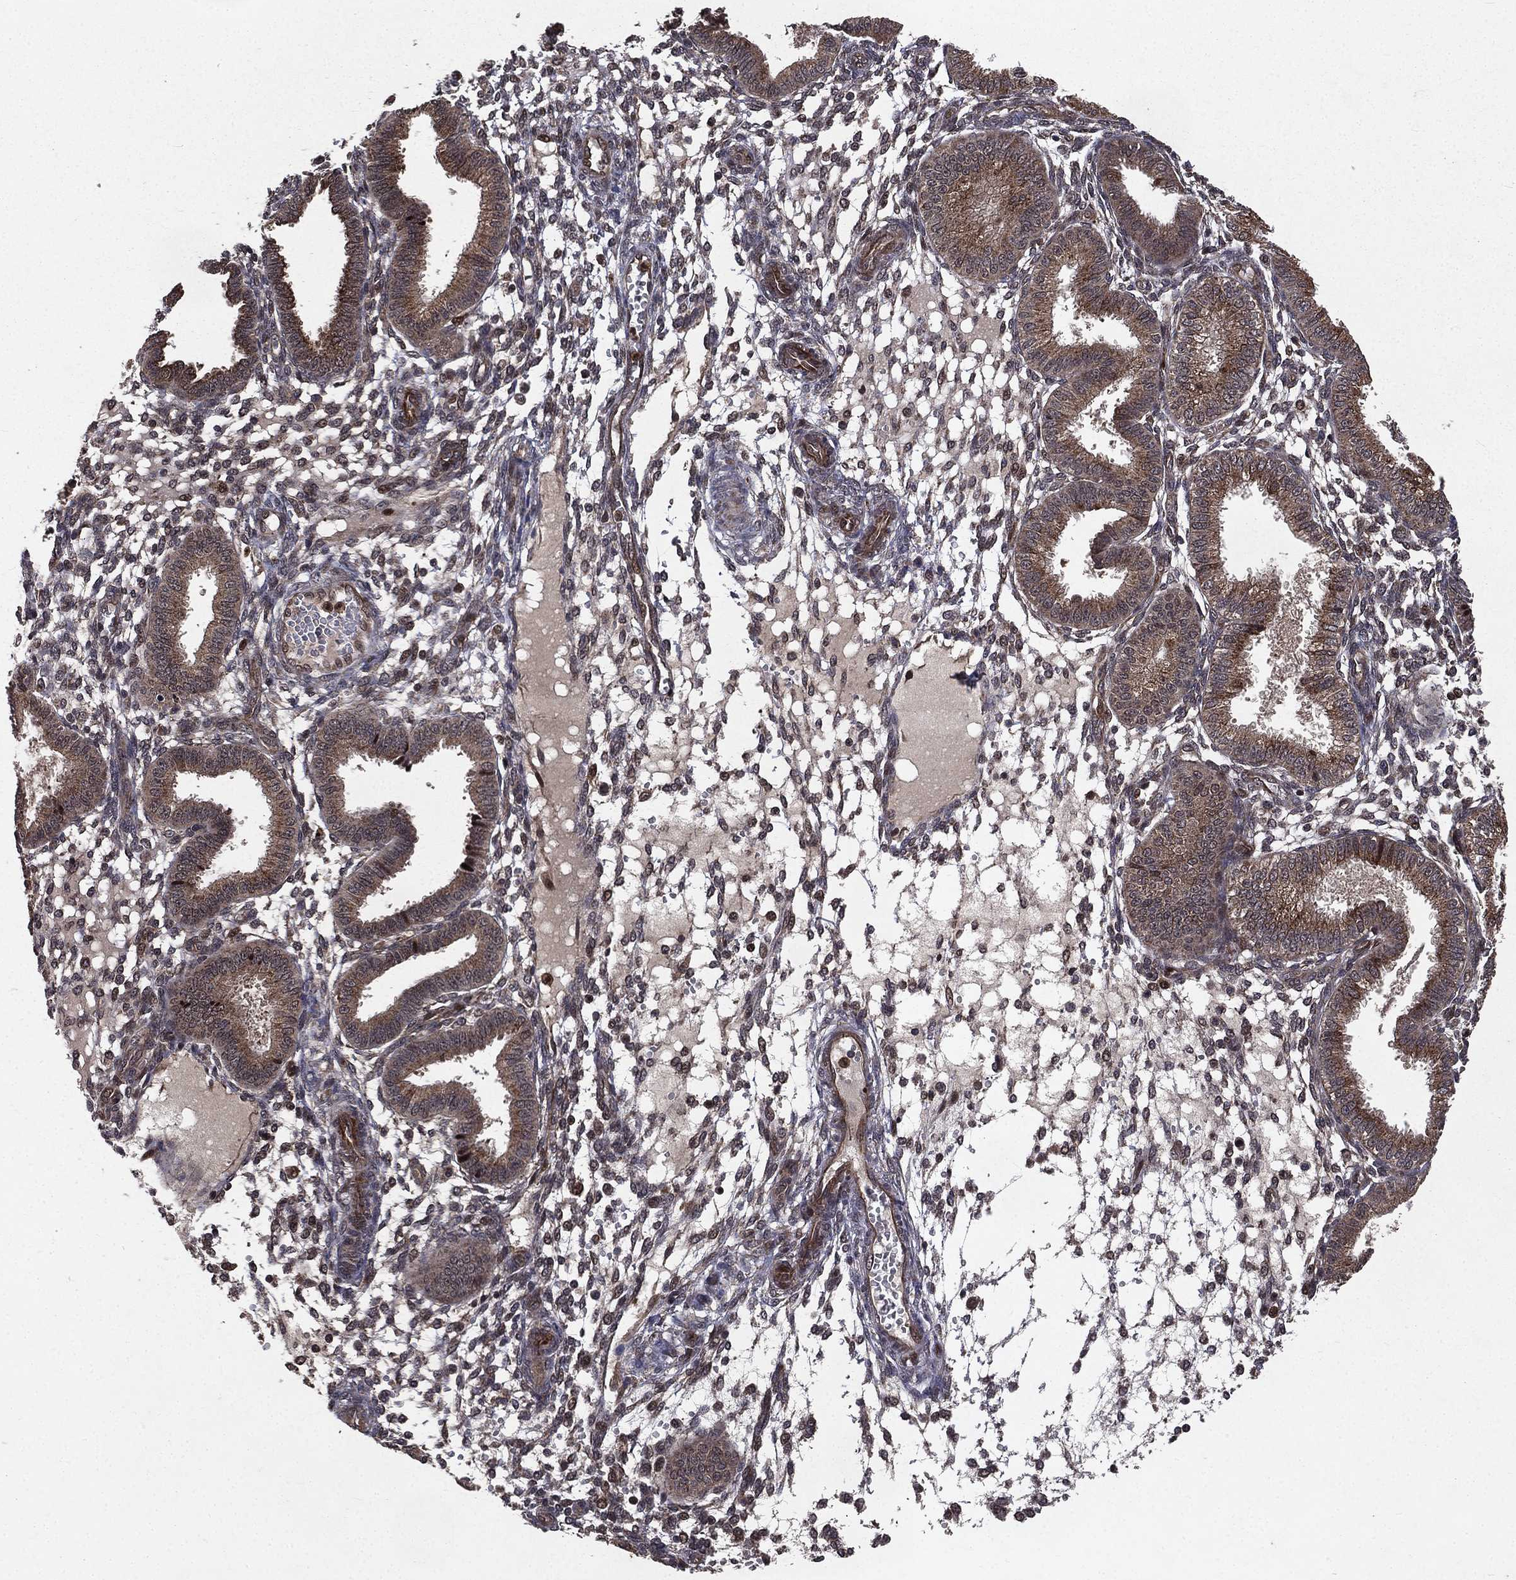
{"staining": {"intensity": "negative", "quantity": "none", "location": "none"}, "tissue": "endometrium", "cell_type": "Cells in endometrial stroma", "image_type": "normal", "snomed": [{"axis": "morphology", "description": "Normal tissue, NOS"}, {"axis": "topography", "description": "Endometrium"}], "caption": "This is an immunohistochemistry (IHC) micrograph of normal endometrium. There is no staining in cells in endometrial stroma.", "gene": "LENG8", "patient": {"sex": "female", "age": 43}}